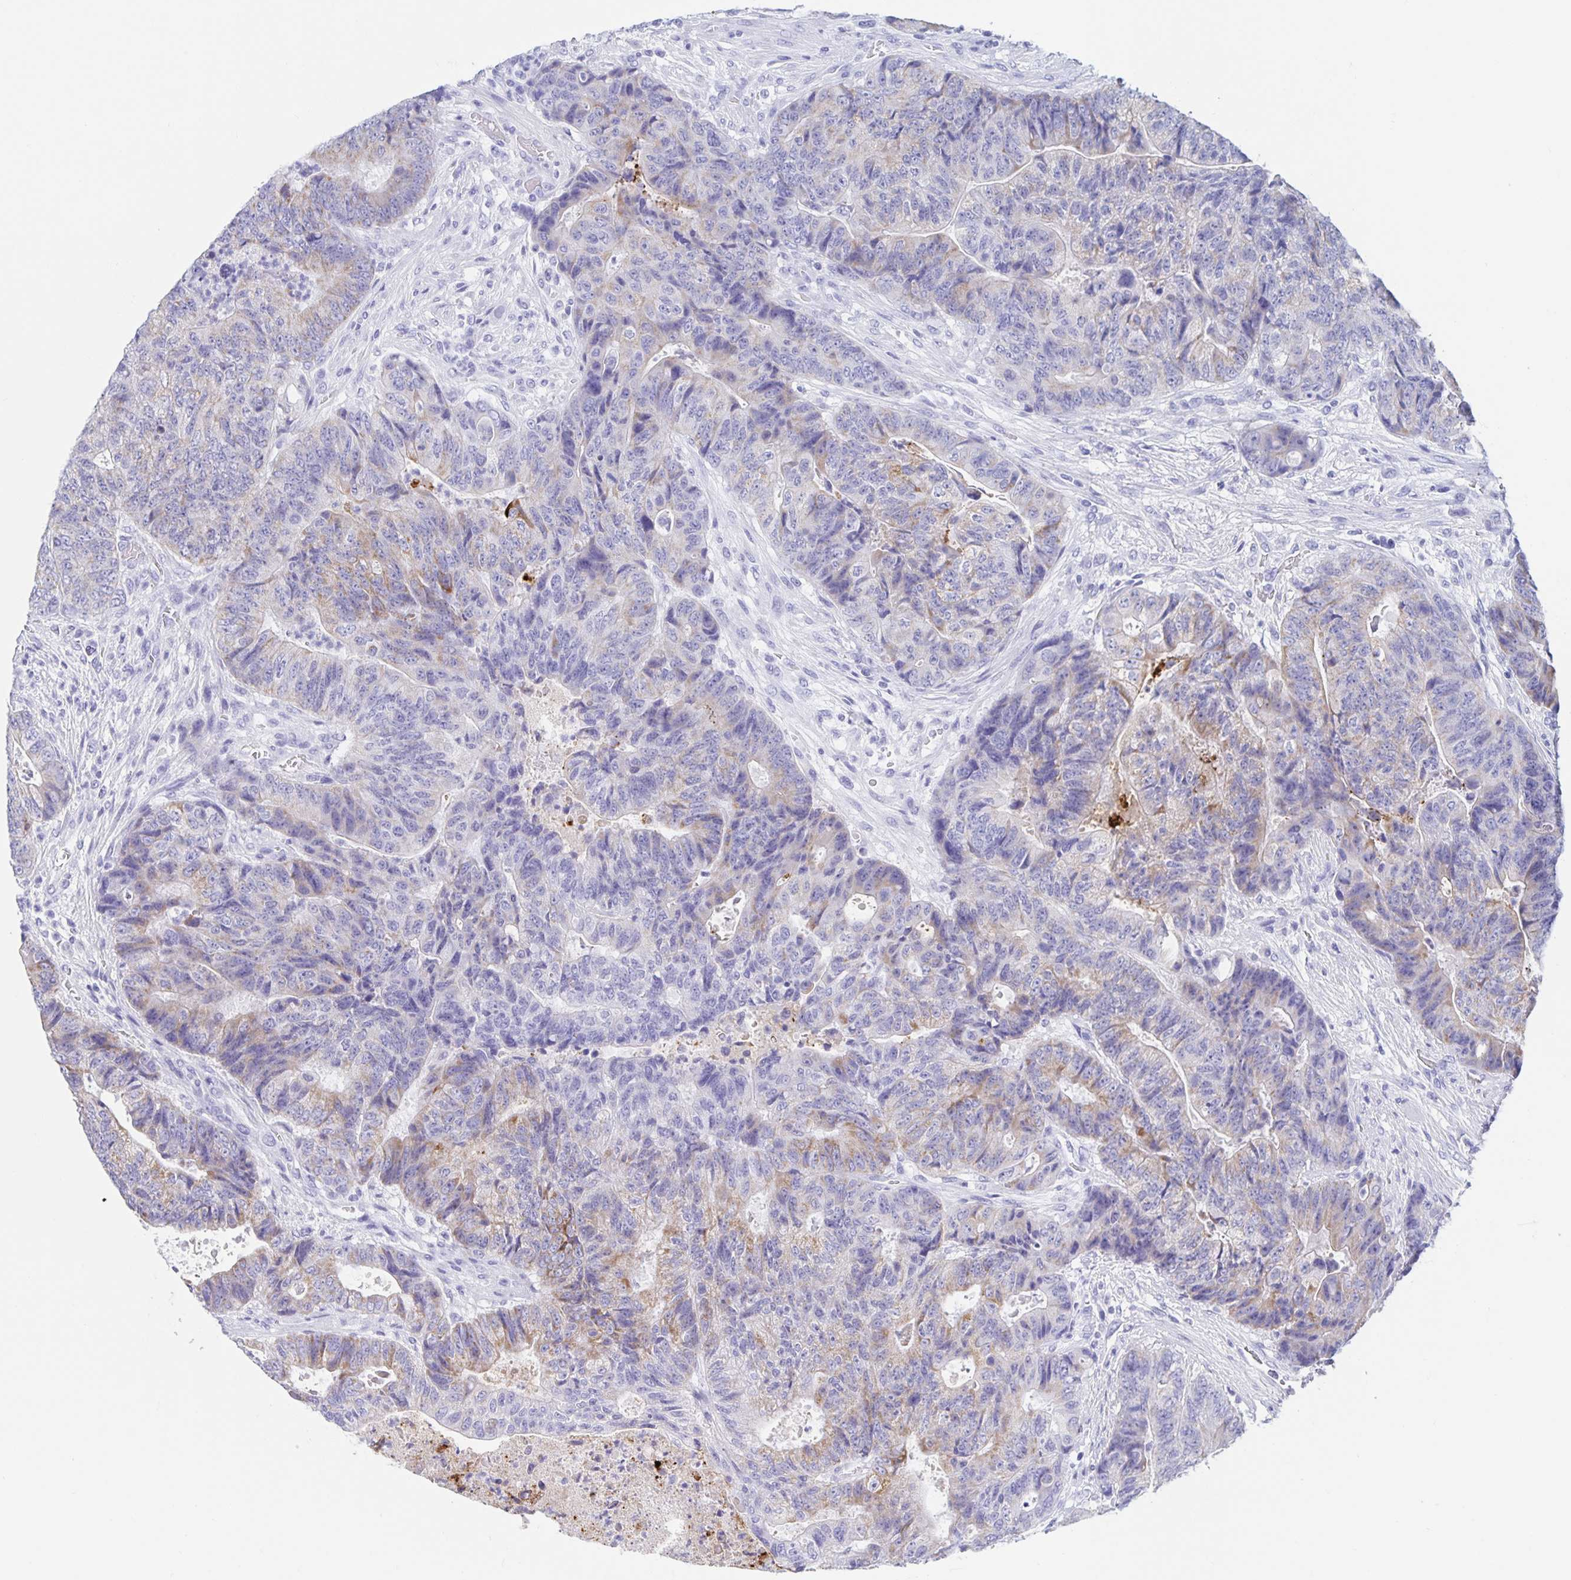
{"staining": {"intensity": "strong", "quantity": "<25%", "location": "cytoplasmic/membranous"}, "tissue": "colorectal cancer", "cell_type": "Tumor cells", "image_type": "cancer", "snomed": [{"axis": "morphology", "description": "Normal tissue, NOS"}, {"axis": "morphology", "description": "Adenocarcinoma, NOS"}, {"axis": "topography", "description": "Colon"}], "caption": "The image demonstrates a brown stain indicating the presence of a protein in the cytoplasmic/membranous of tumor cells in colorectal adenocarcinoma. (DAB IHC, brown staining for protein, blue staining for nuclei).", "gene": "DMBT1", "patient": {"sex": "female", "age": 48}}